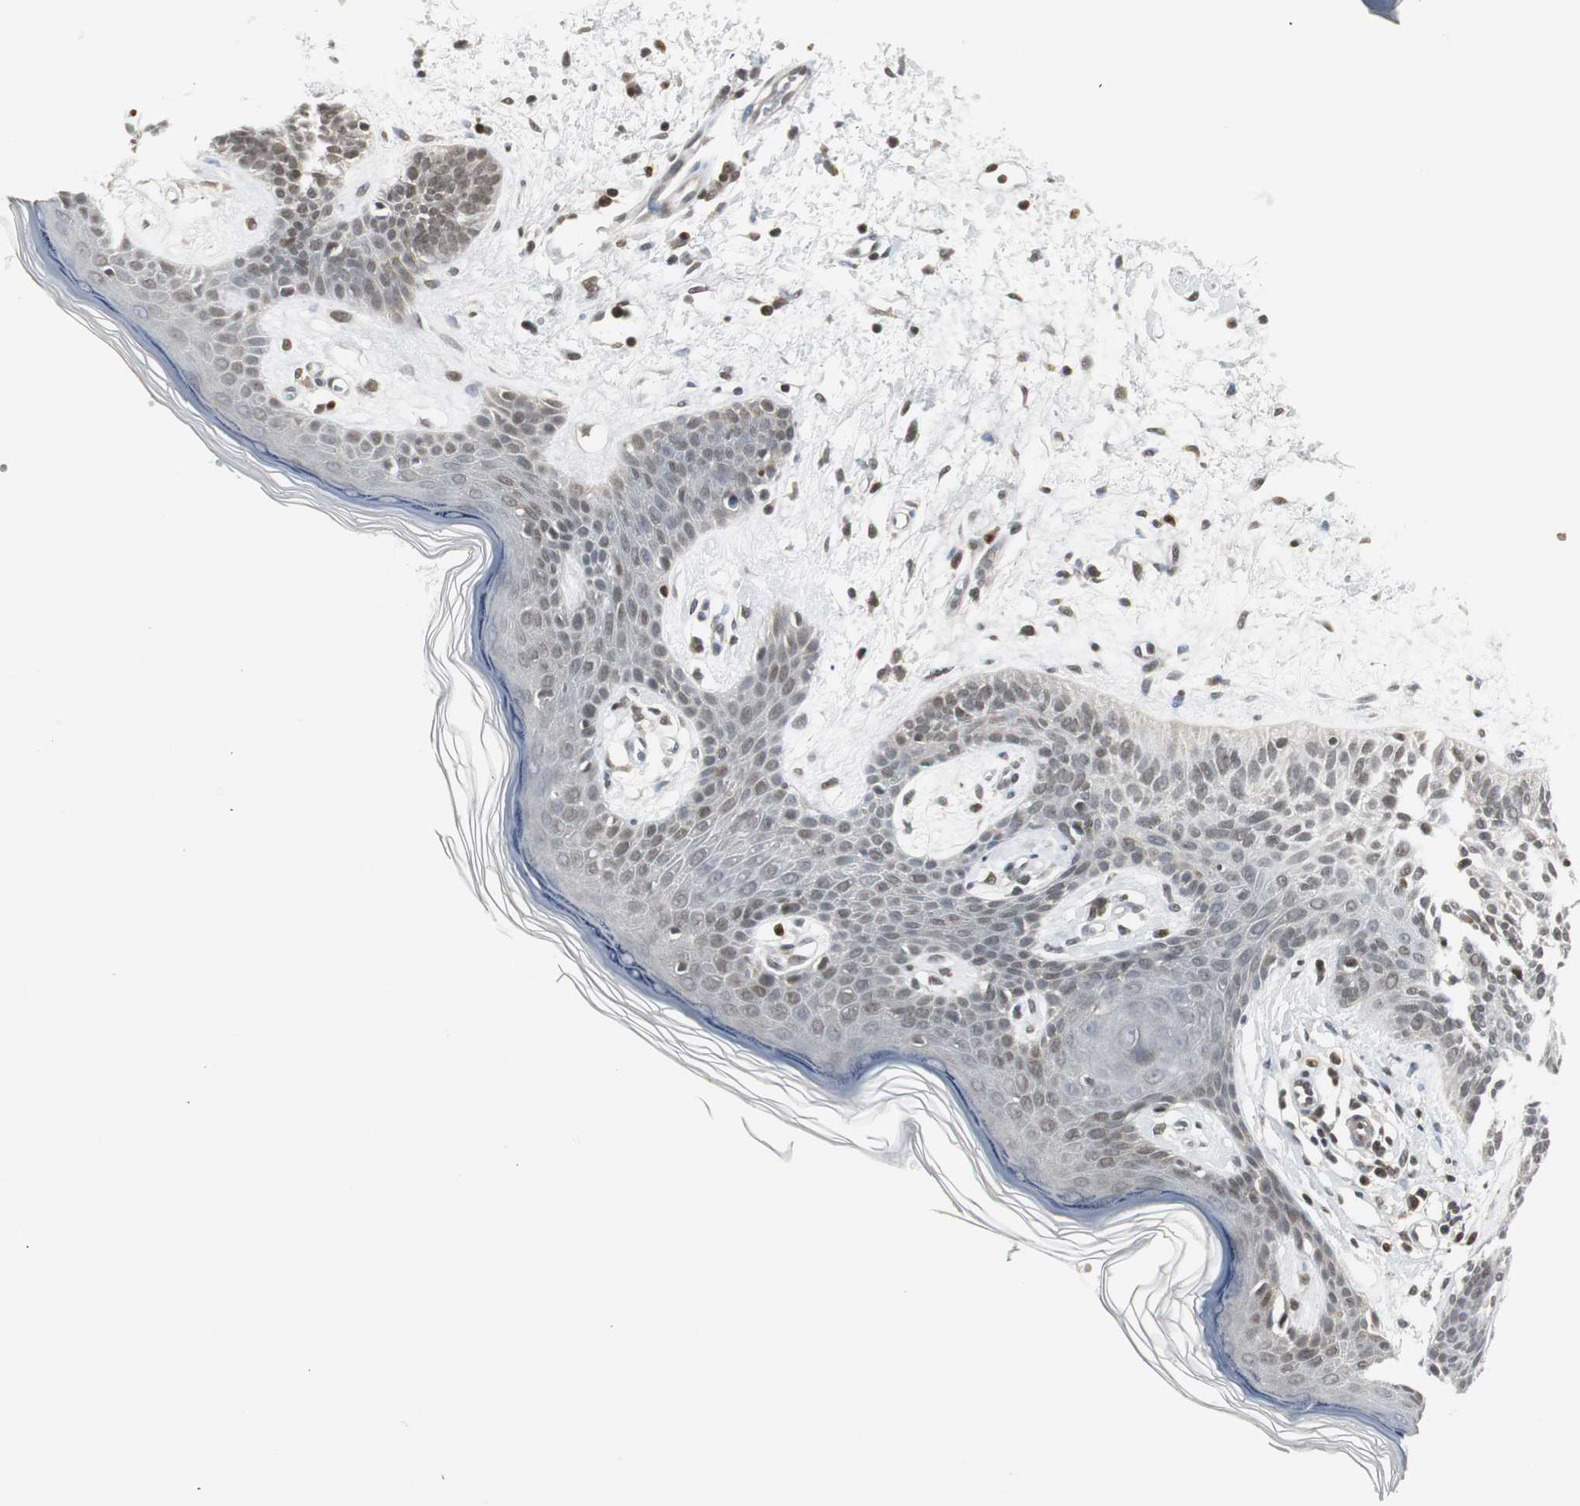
{"staining": {"intensity": "weak", "quantity": "25%-75%", "location": "nuclear"}, "tissue": "skin cancer", "cell_type": "Tumor cells", "image_type": "cancer", "snomed": [{"axis": "morphology", "description": "Normal tissue, NOS"}, {"axis": "morphology", "description": "Basal cell carcinoma"}, {"axis": "topography", "description": "Skin"}], "caption": "Protein staining of skin basal cell carcinoma tissue reveals weak nuclear positivity in about 25%-75% of tumor cells.", "gene": "MPG", "patient": {"sex": "female", "age": 69}}